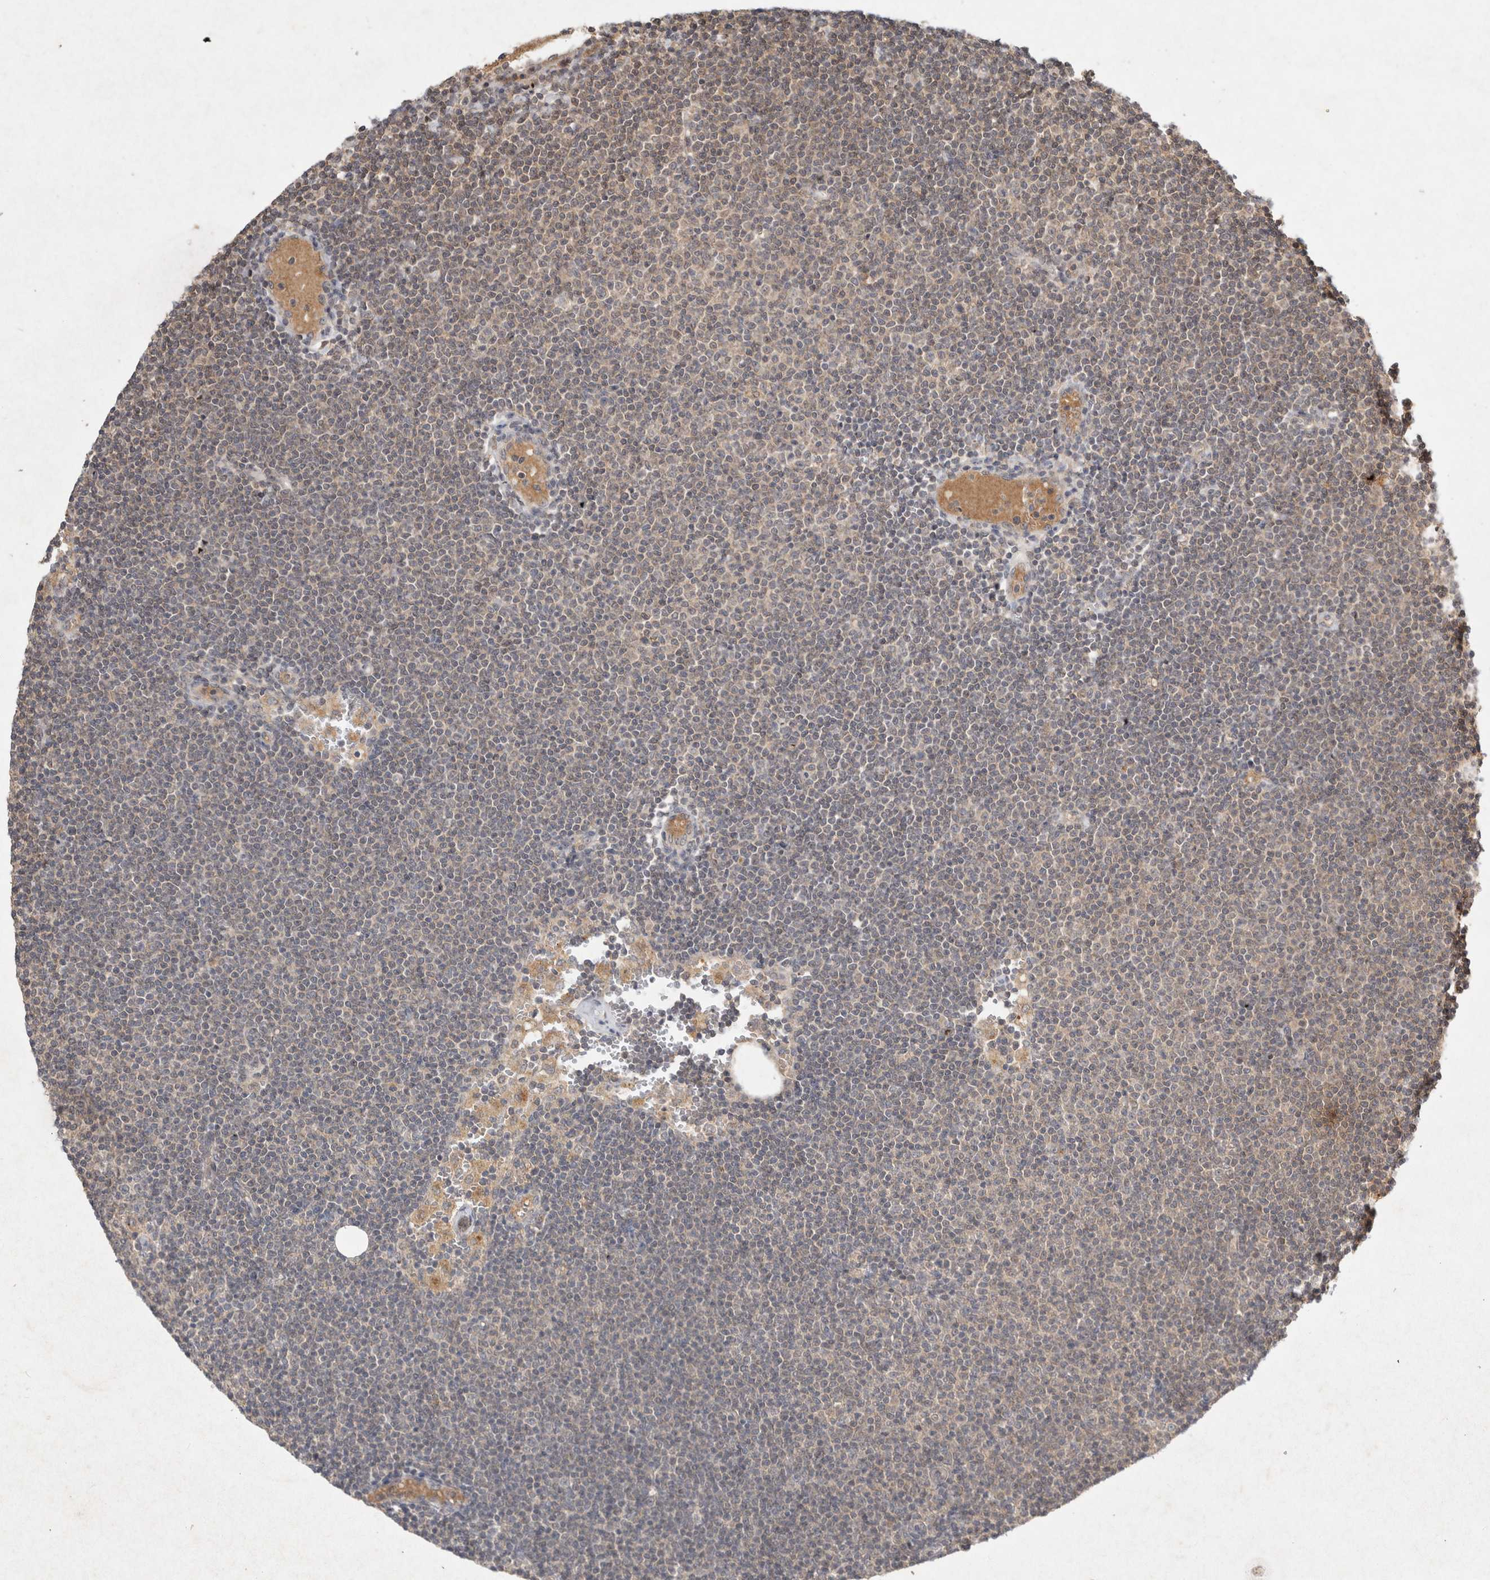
{"staining": {"intensity": "weak", "quantity": ">75%", "location": "cytoplasmic/membranous"}, "tissue": "lymphoma", "cell_type": "Tumor cells", "image_type": "cancer", "snomed": [{"axis": "morphology", "description": "Malignant lymphoma, non-Hodgkin's type, Low grade"}, {"axis": "topography", "description": "Lymph node"}], "caption": "Lymphoma was stained to show a protein in brown. There is low levels of weak cytoplasmic/membranous positivity in about >75% of tumor cells. The staining is performed using DAB brown chromogen to label protein expression. The nuclei are counter-stained blue using hematoxylin.", "gene": "LOXL2", "patient": {"sex": "female", "age": 53}}